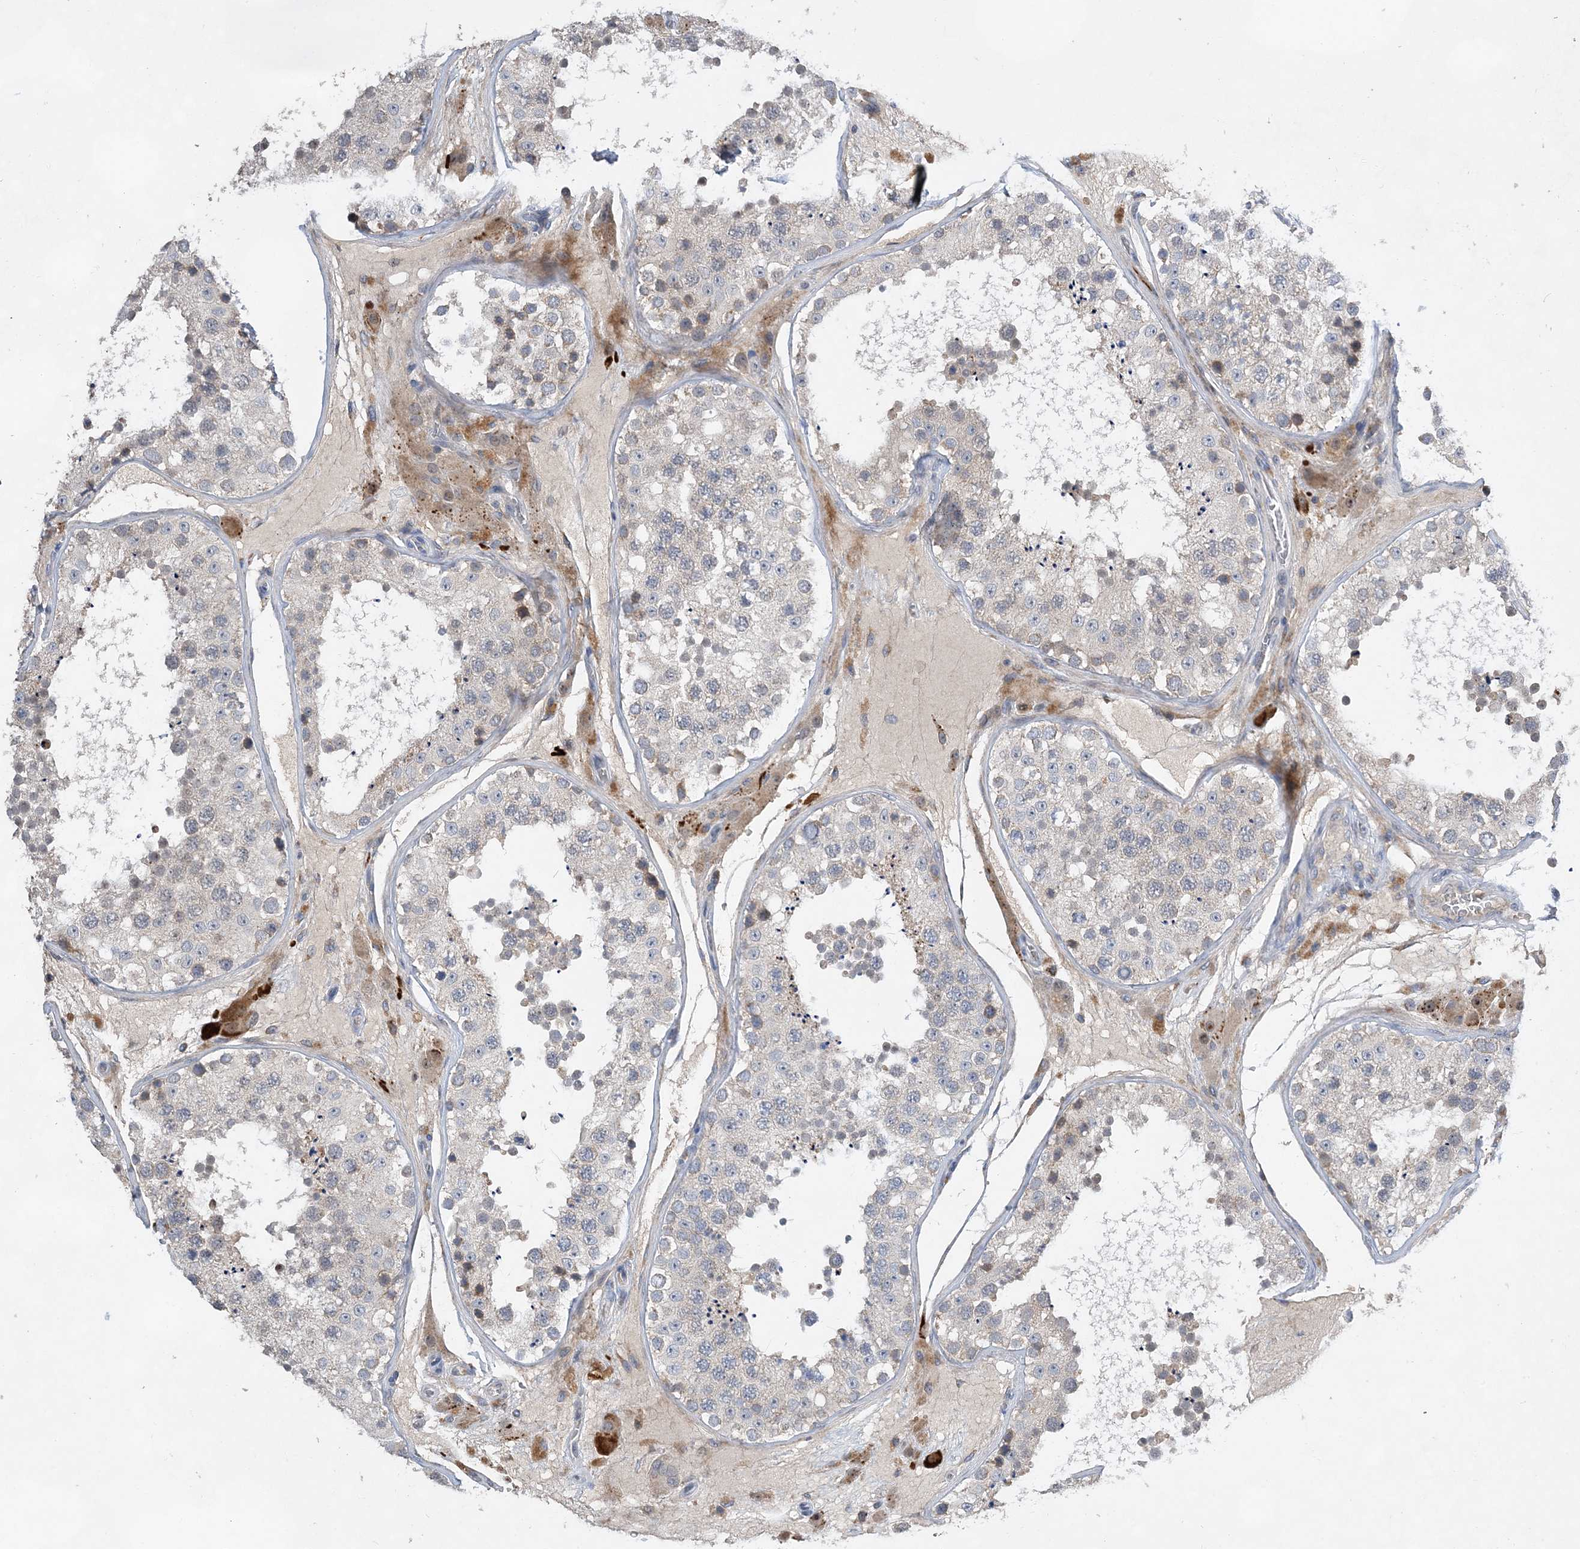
{"staining": {"intensity": "negative", "quantity": "none", "location": "none"}, "tissue": "testis", "cell_type": "Cells in seminiferous ducts", "image_type": "normal", "snomed": [{"axis": "morphology", "description": "Normal tissue, NOS"}, {"axis": "topography", "description": "Testis"}], "caption": "This is an IHC image of unremarkable testis. There is no expression in cells in seminiferous ducts.", "gene": "TRAPPC13", "patient": {"sex": "male", "age": 26}}